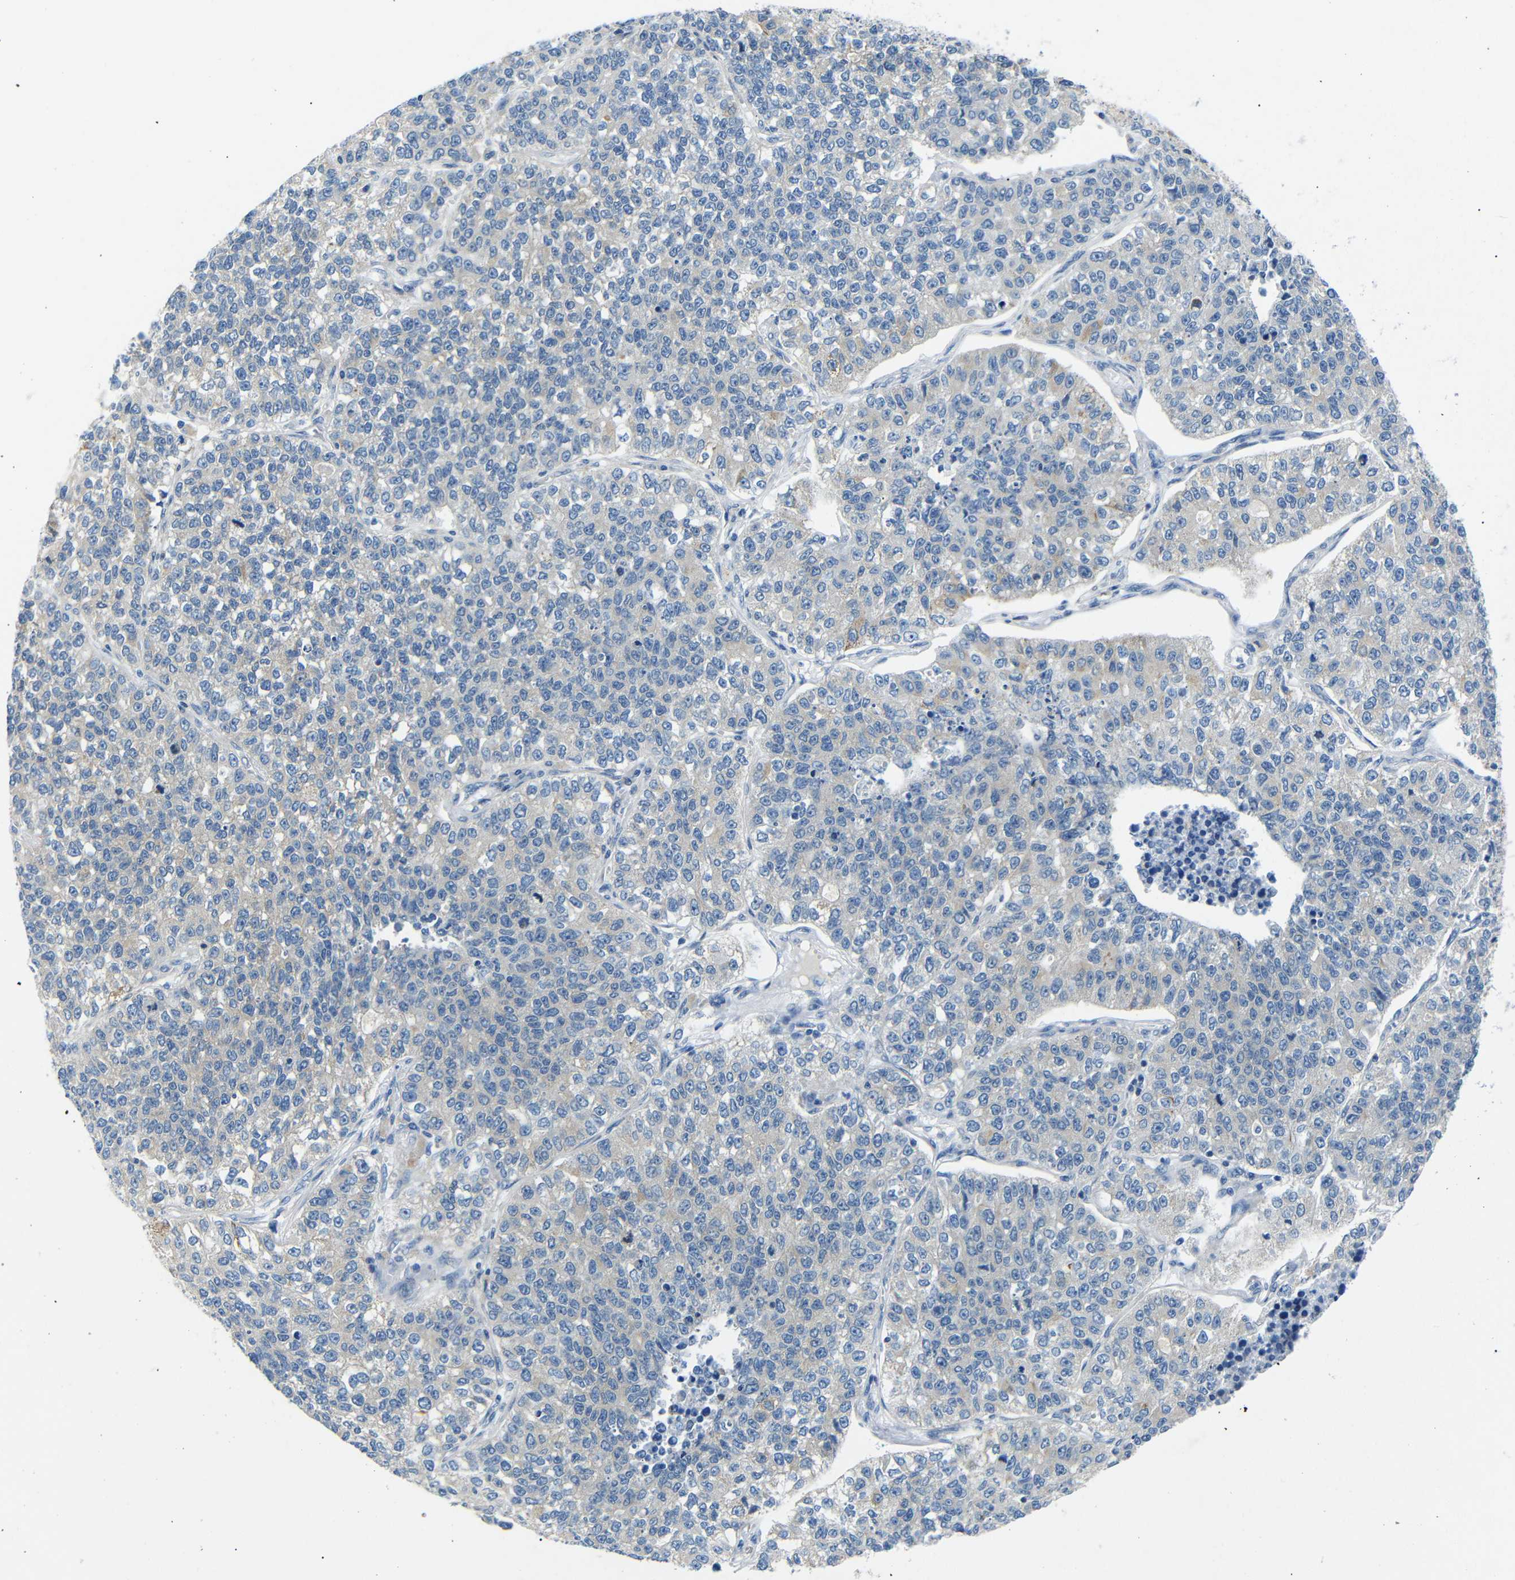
{"staining": {"intensity": "weak", "quantity": "<25%", "location": "cytoplasmic/membranous"}, "tissue": "lung cancer", "cell_type": "Tumor cells", "image_type": "cancer", "snomed": [{"axis": "morphology", "description": "Adenocarcinoma, NOS"}, {"axis": "topography", "description": "Lung"}], "caption": "Immunohistochemistry (IHC) histopathology image of lung adenocarcinoma stained for a protein (brown), which exhibits no expression in tumor cells. (DAB (3,3'-diaminobenzidine) immunohistochemistry, high magnification).", "gene": "DCP1A", "patient": {"sex": "male", "age": 49}}